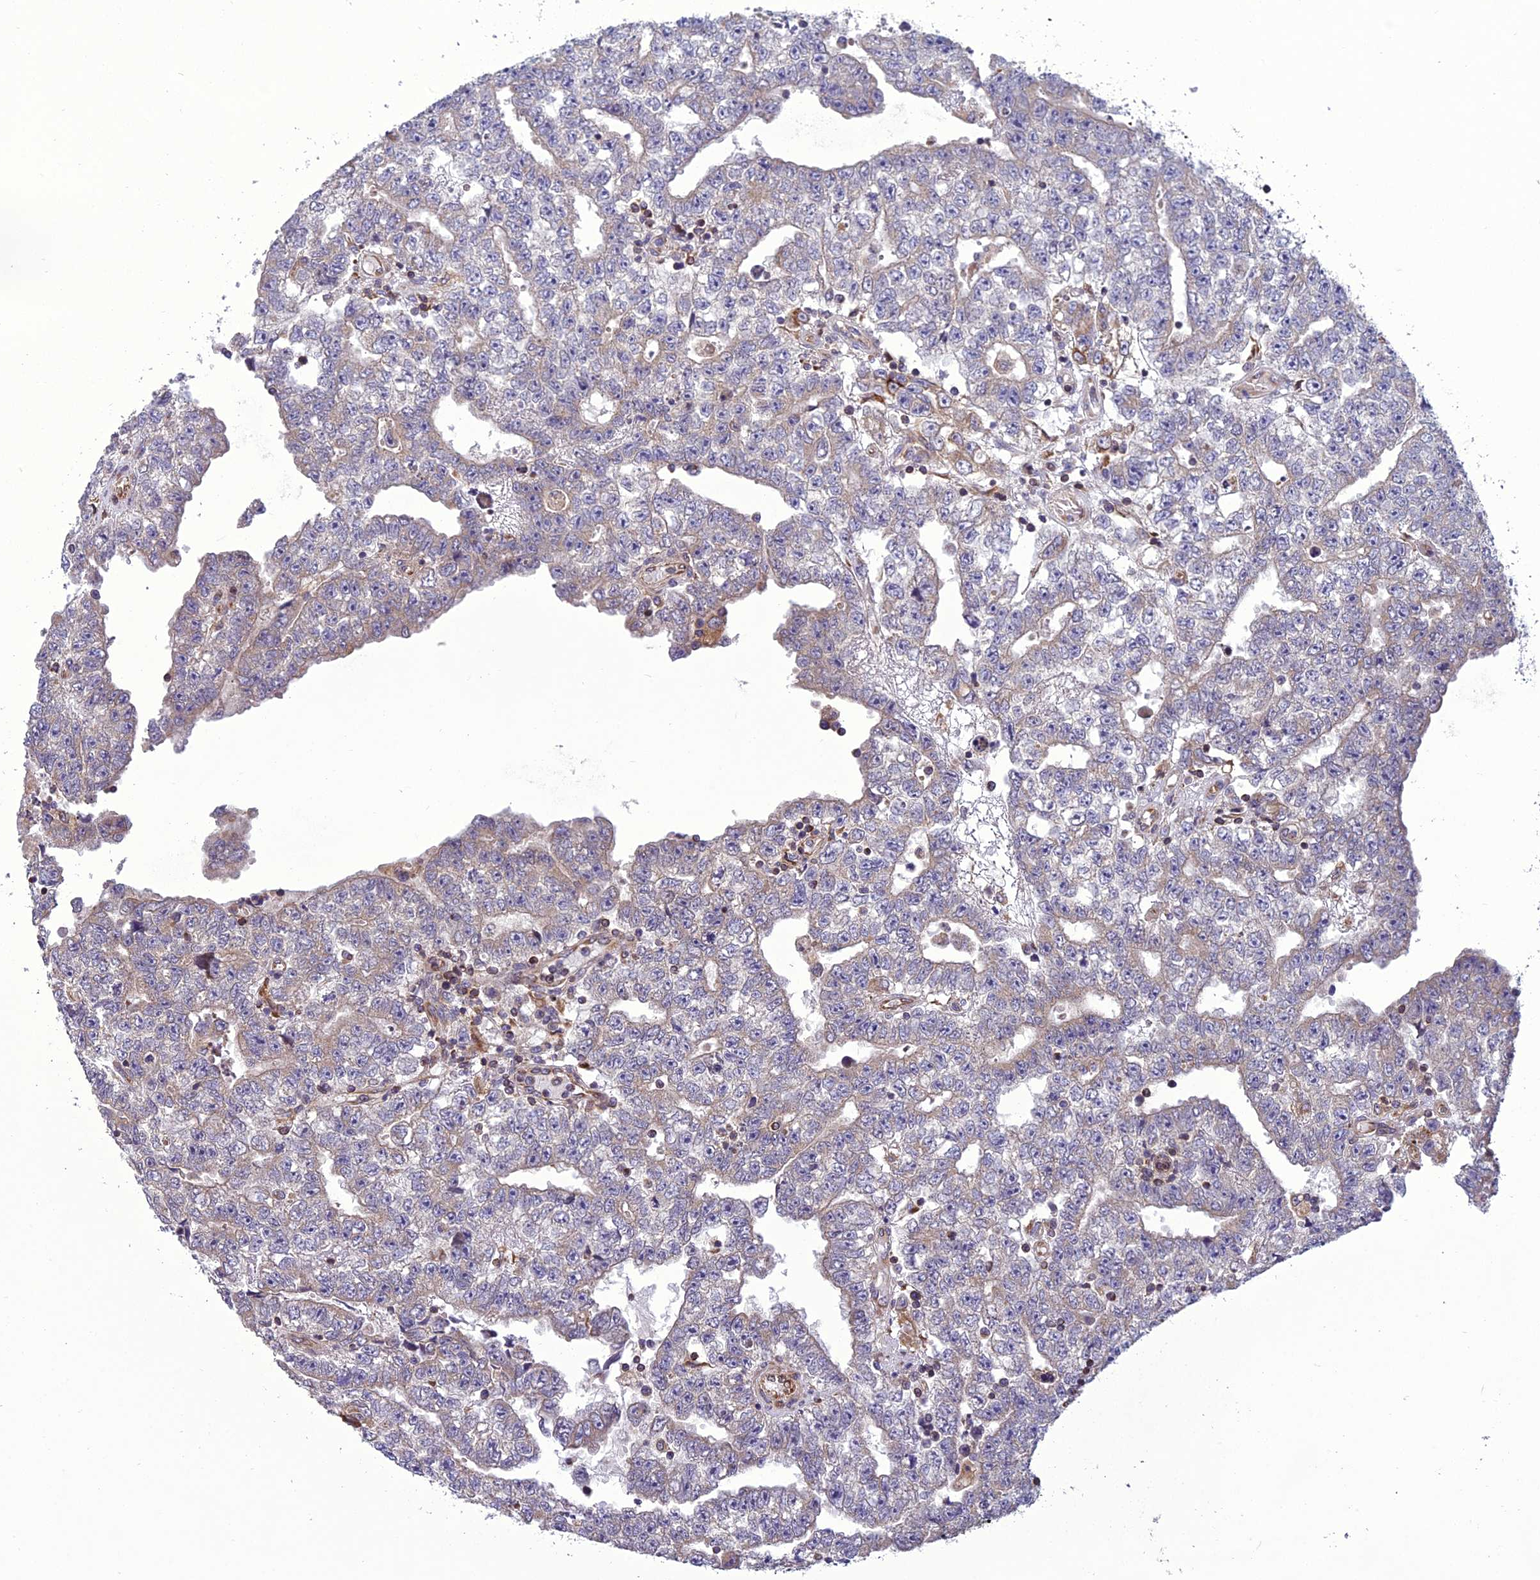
{"staining": {"intensity": "weak", "quantity": "<25%", "location": "cytoplasmic/membranous"}, "tissue": "testis cancer", "cell_type": "Tumor cells", "image_type": "cancer", "snomed": [{"axis": "morphology", "description": "Carcinoma, Embryonal, NOS"}, {"axis": "topography", "description": "Testis"}], "caption": "The photomicrograph shows no significant positivity in tumor cells of testis cancer (embryonal carcinoma). (Brightfield microscopy of DAB (3,3'-diaminobenzidine) immunohistochemistry (IHC) at high magnification).", "gene": "GIMAP1", "patient": {"sex": "male", "age": 25}}